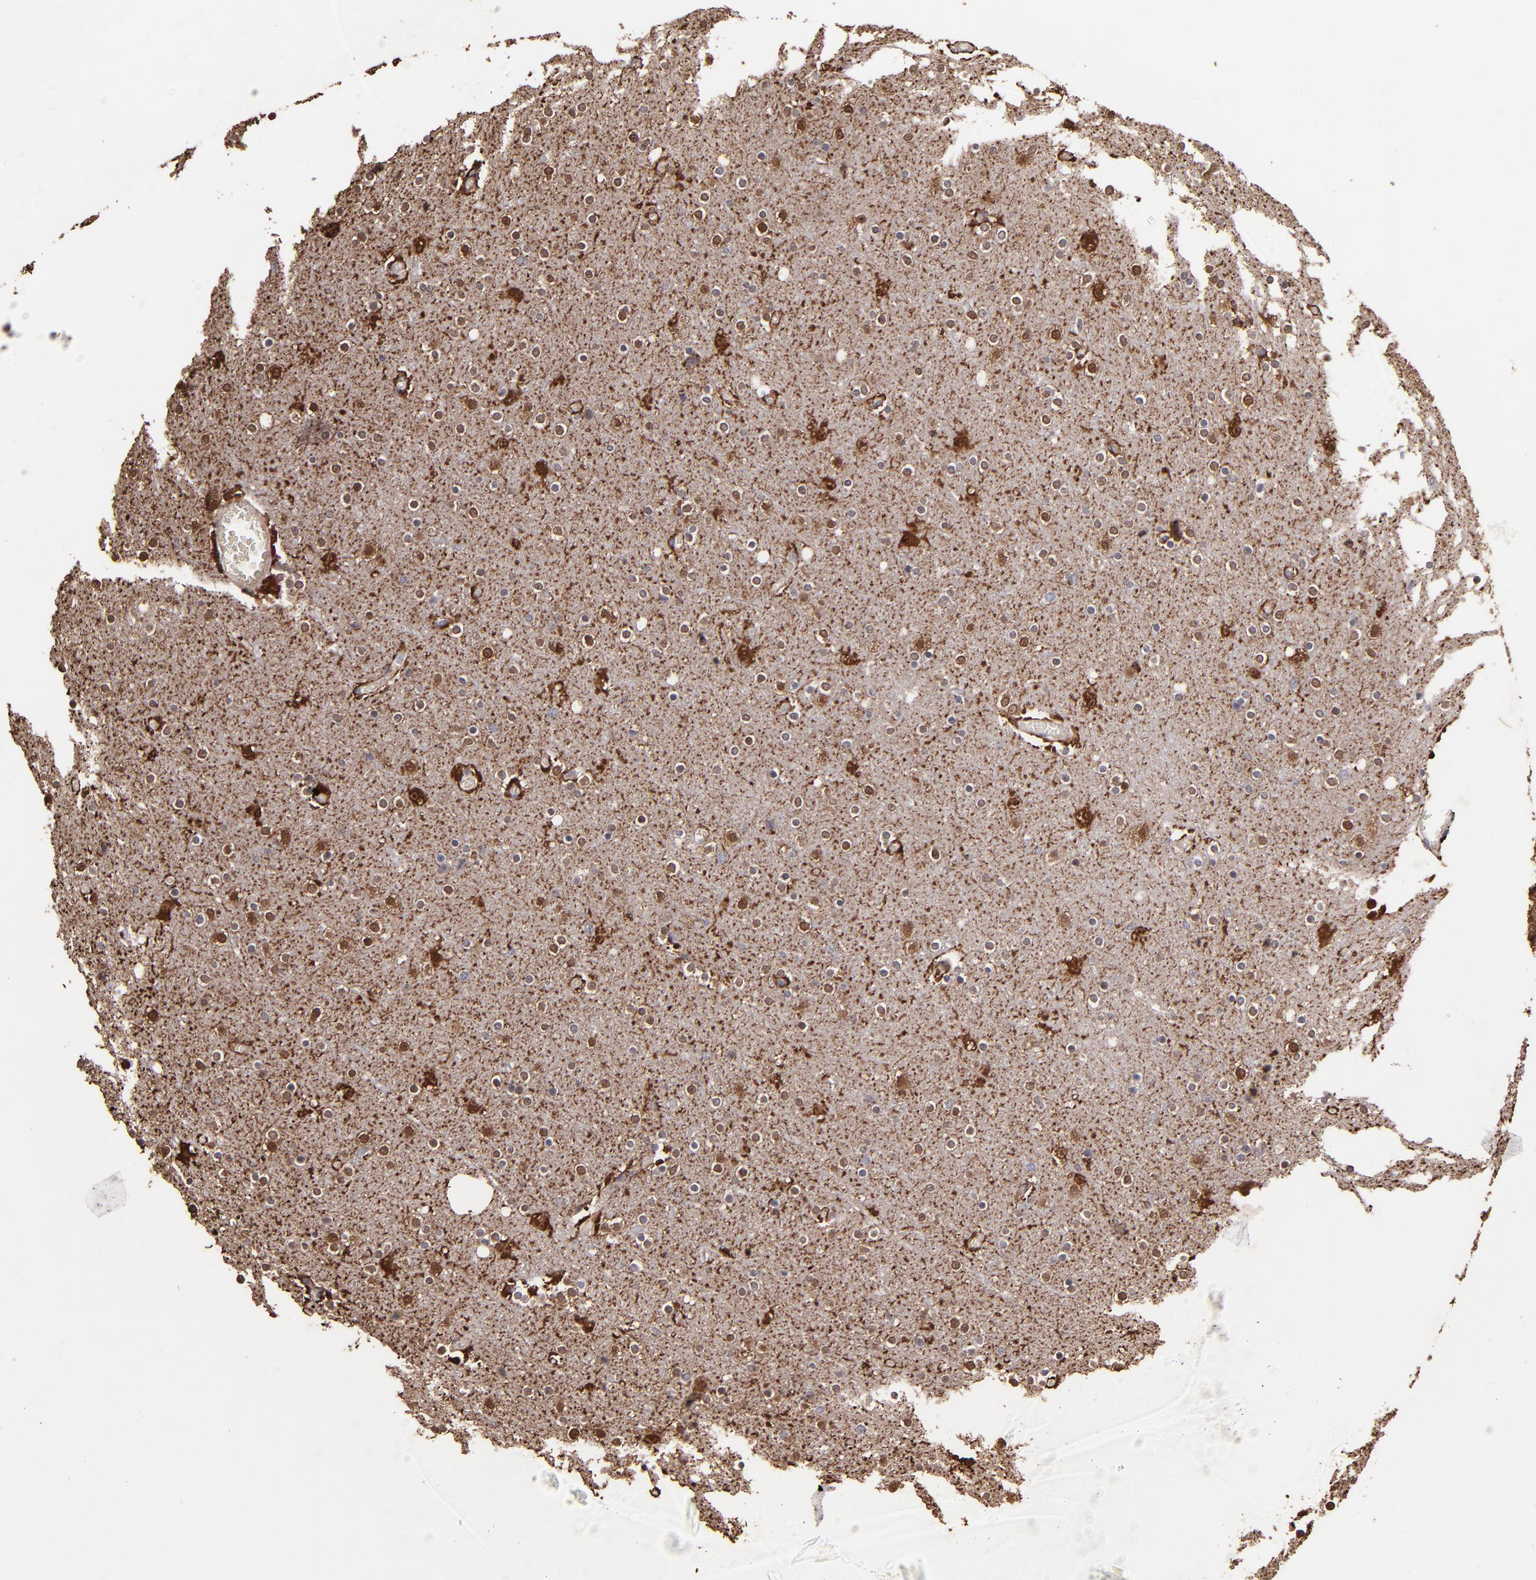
{"staining": {"intensity": "moderate", "quantity": ">75%", "location": "cytoplasmic/membranous"}, "tissue": "cerebral cortex", "cell_type": "Endothelial cells", "image_type": "normal", "snomed": [{"axis": "morphology", "description": "Normal tissue, NOS"}, {"axis": "topography", "description": "Cerebral cortex"}], "caption": "A brown stain highlights moderate cytoplasmic/membranous staining of a protein in endothelial cells of unremarkable human cerebral cortex.", "gene": "S100A1", "patient": {"sex": "female", "age": 54}}